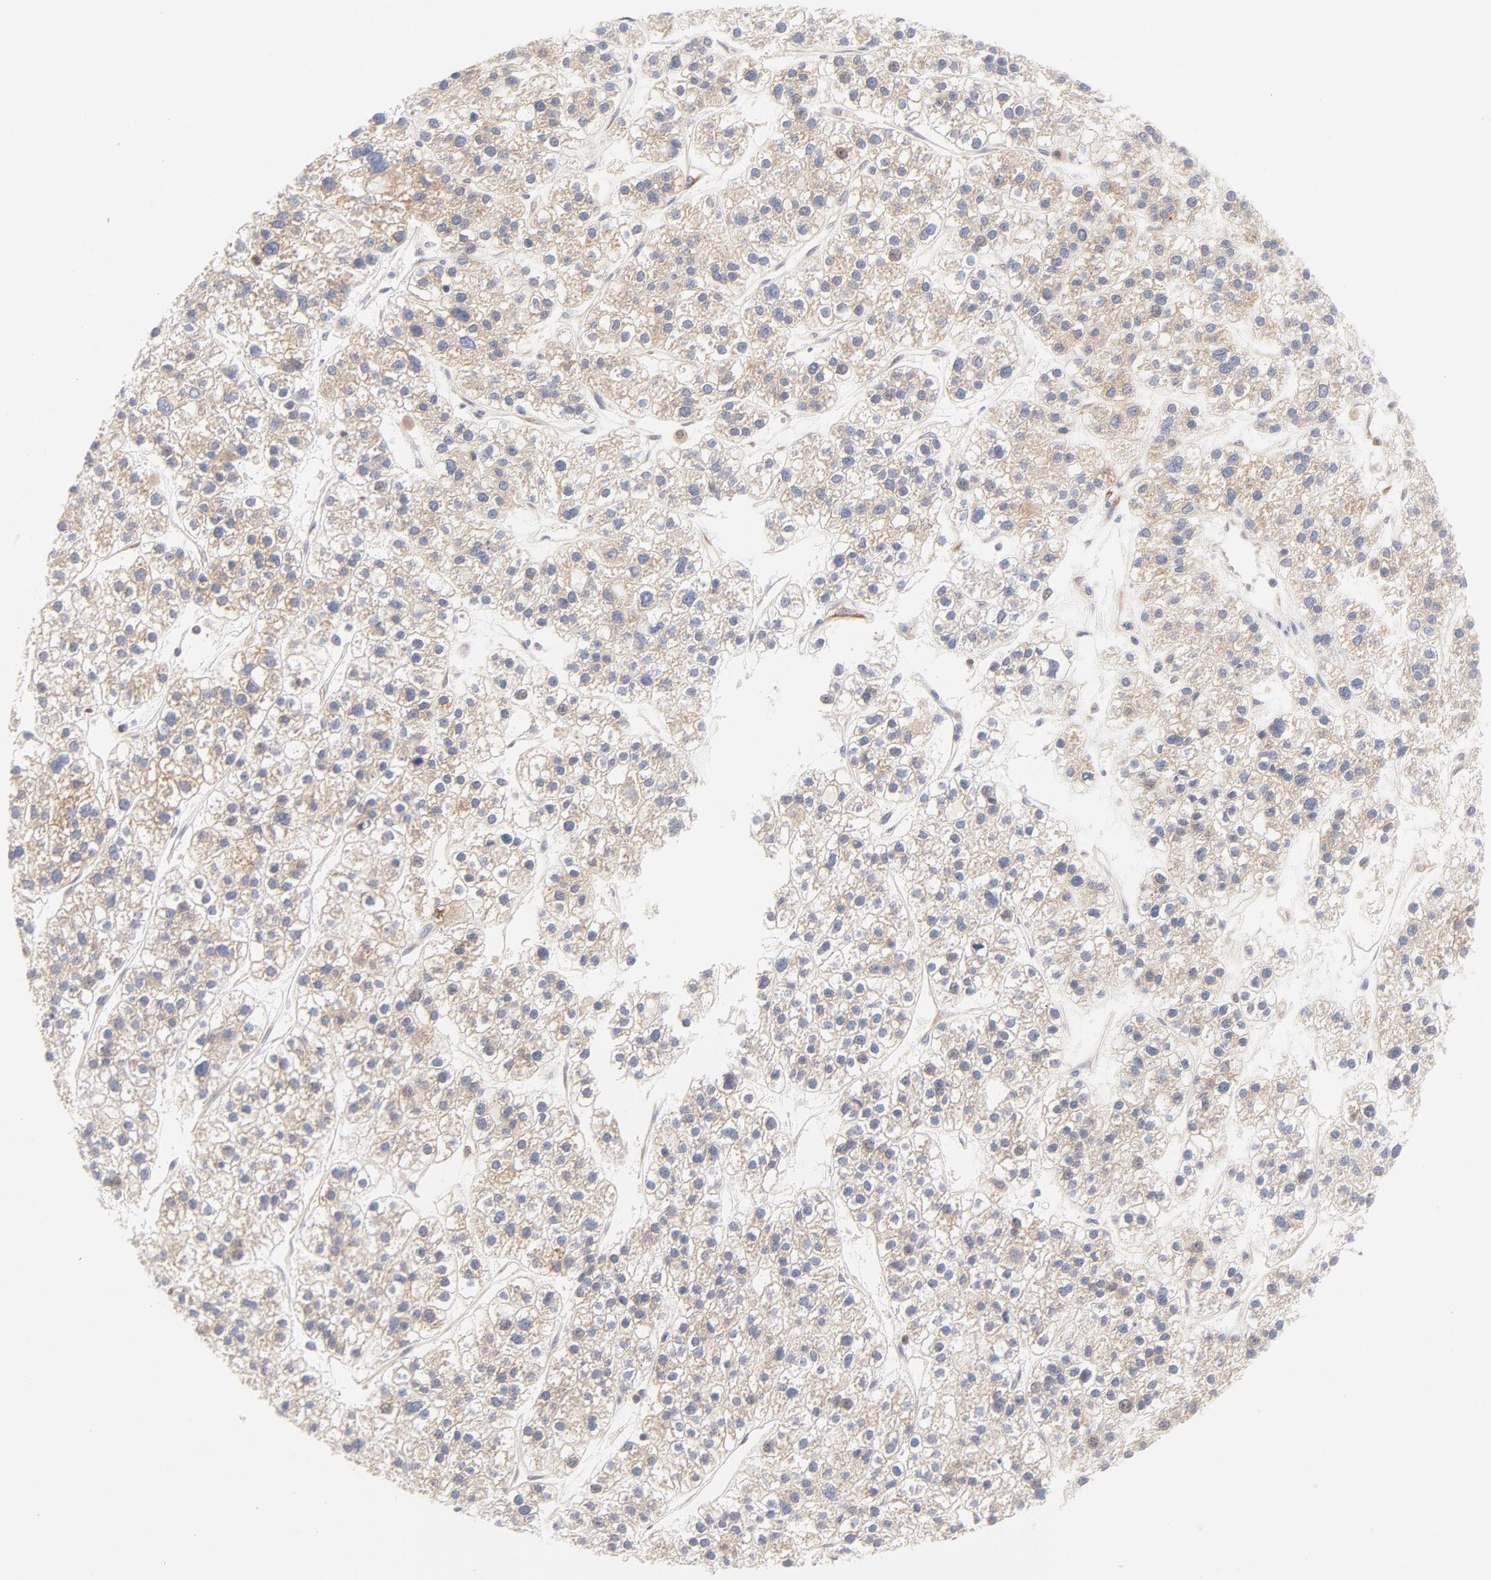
{"staining": {"intensity": "weak", "quantity": ">75%", "location": "cytoplasmic/membranous"}, "tissue": "liver cancer", "cell_type": "Tumor cells", "image_type": "cancer", "snomed": [{"axis": "morphology", "description": "Carcinoma, Hepatocellular, NOS"}, {"axis": "topography", "description": "Liver"}], "caption": "This is an image of immunohistochemistry (IHC) staining of liver hepatocellular carcinoma, which shows weak expression in the cytoplasmic/membranous of tumor cells.", "gene": "RPS6KA1", "patient": {"sex": "female", "age": 85}}